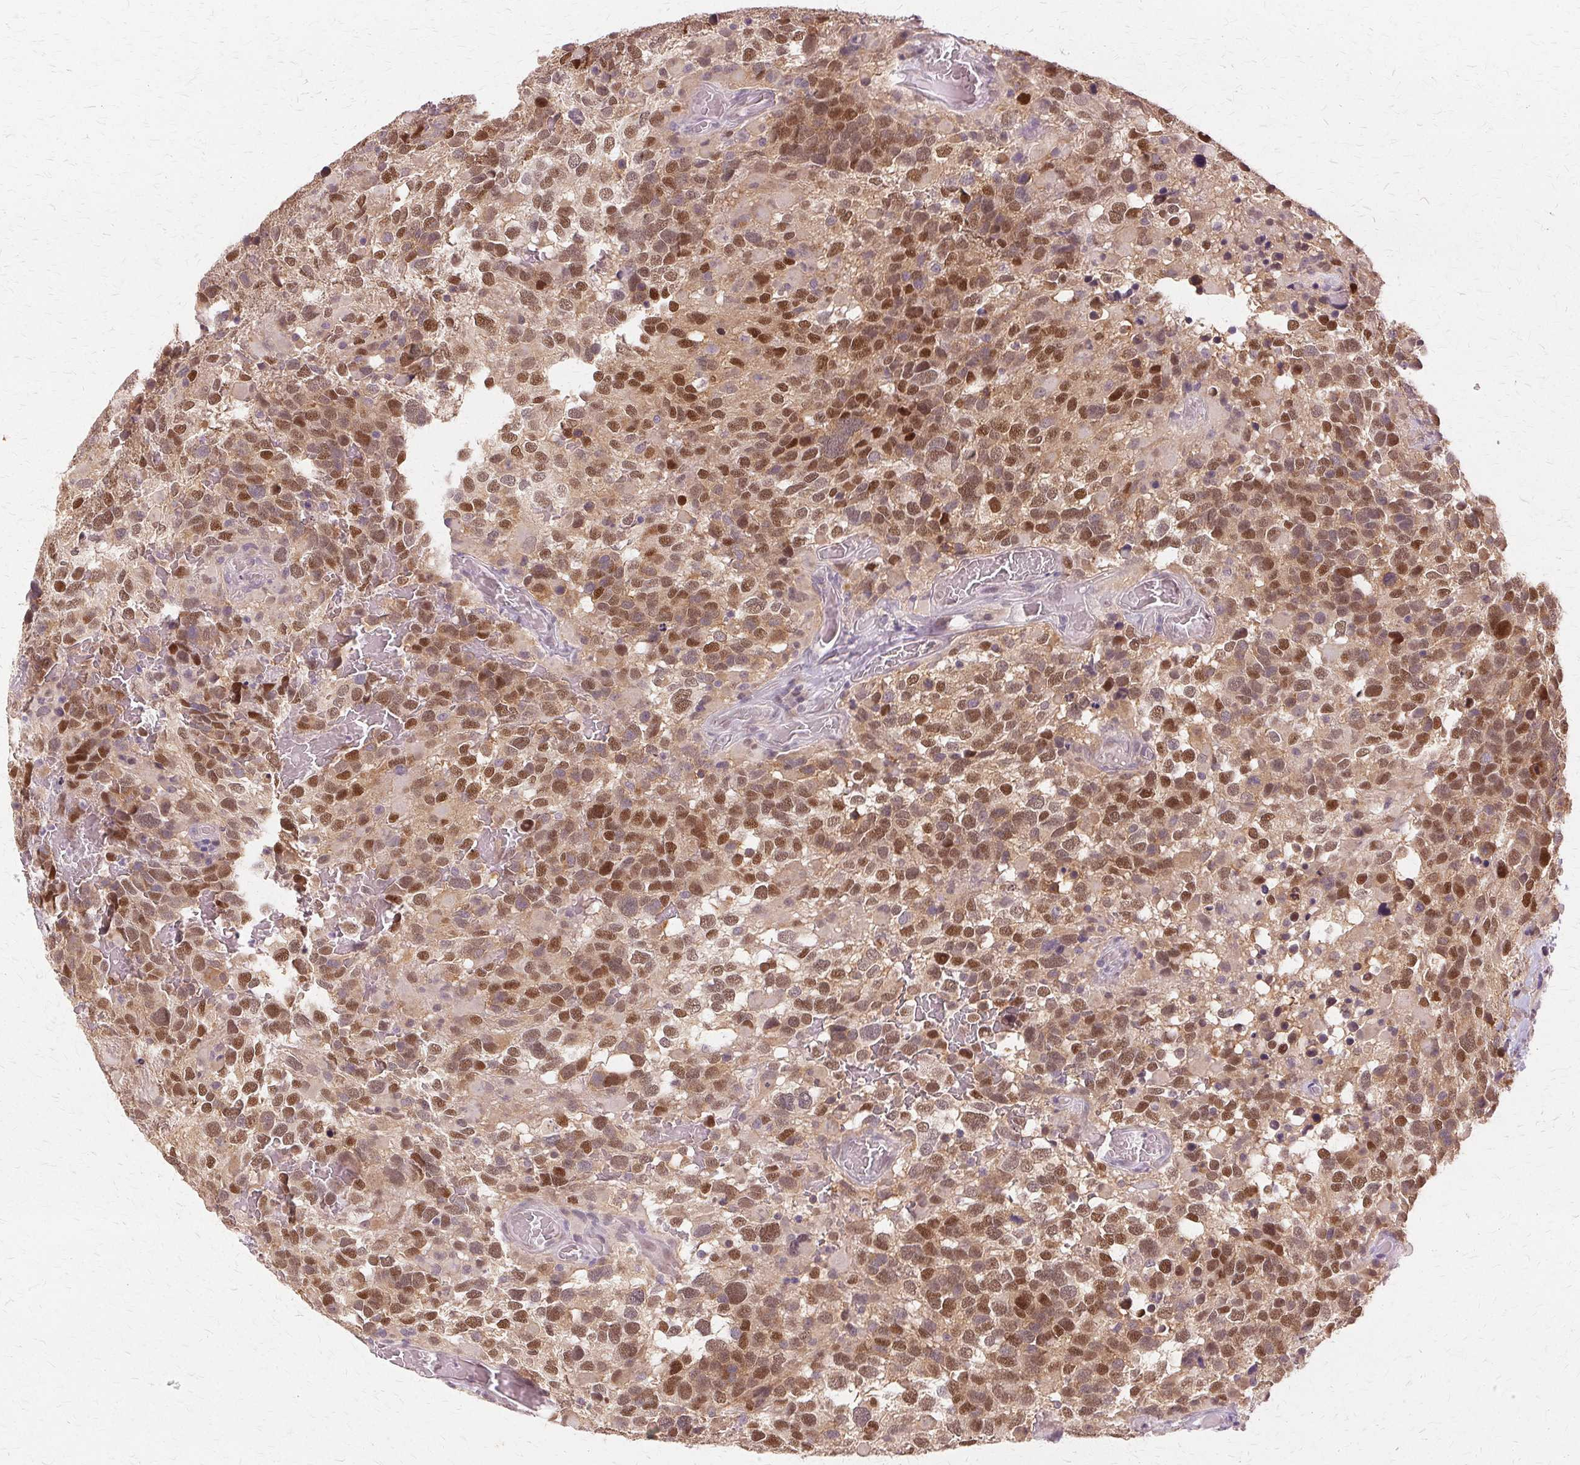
{"staining": {"intensity": "moderate", "quantity": ">75%", "location": "cytoplasmic/membranous,nuclear"}, "tissue": "glioma", "cell_type": "Tumor cells", "image_type": "cancer", "snomed": [{"axis": "morphology", "description": "Glioma, malignant, High grade"}, {"axis": "topography", "description": "Brain"}], "caption": "Tumor cells show medium levels of moderate cytoplasmic/membranous and nuclear positivity in about >75% of cells in malignant glioma (high-grade).", "gene": "PRMT5", "patient": {"sex": "female", "age": 40}}